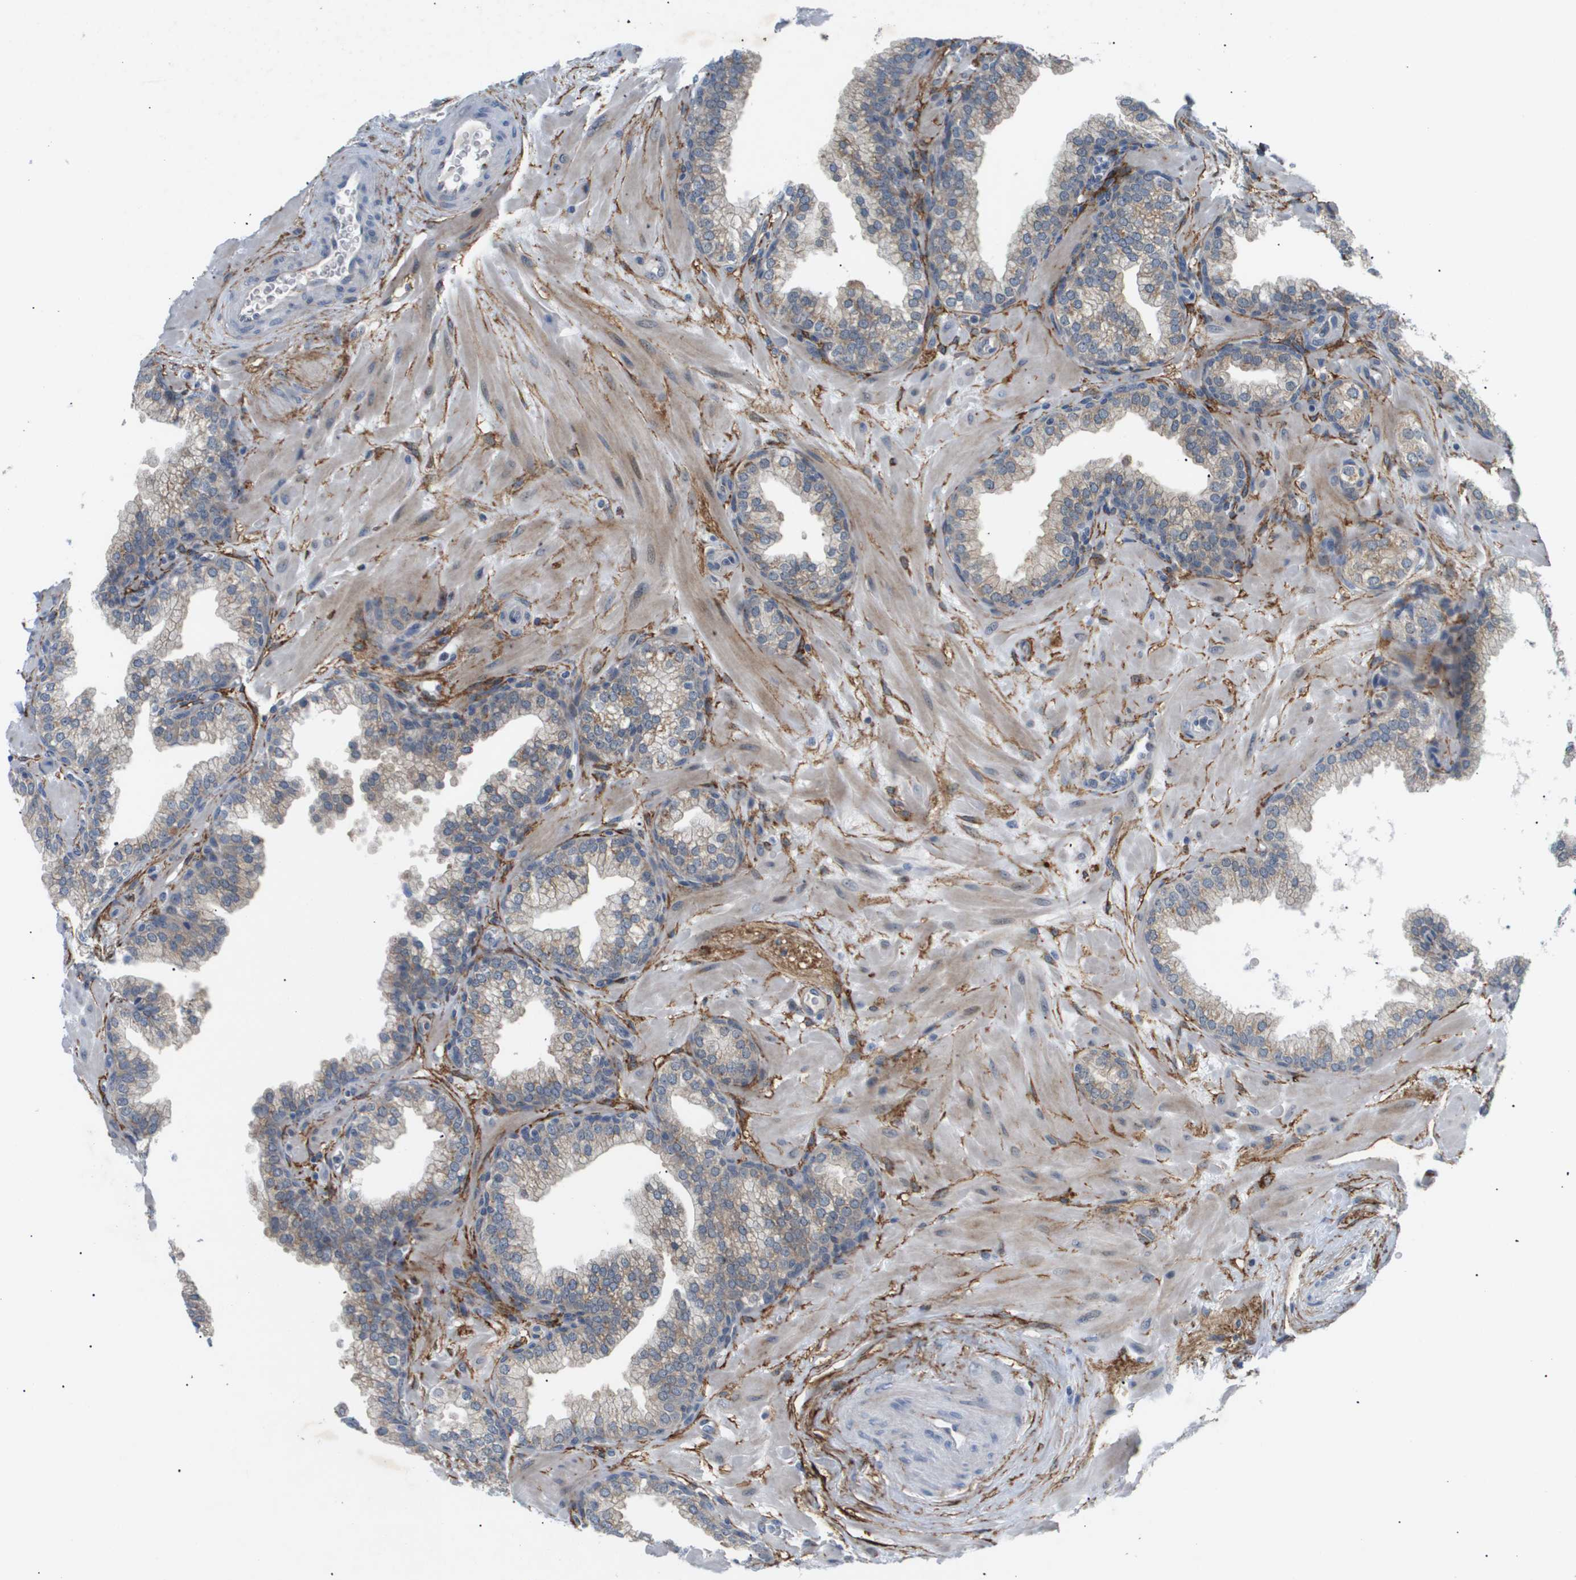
{"staining": {"intensity": "weak", "quantity": "25%-75%", "location": "cytoplasmic/membranous"}, "tissue": "prostate", "cell_type": "Glandular cells", "image_type": "normal", "snomed": [{"axis": "morphology", "description": "Normal tissue, NOS"}, {"axis": "morphology", "description": "Urothelial carcinoma, Low grade"}, {"axis": "topography", "description": "Urinary bladder"}, {"axis": "topography", "description": "Prostate"}], "caption": "This micrograph demonstrates IHC staining of unremarkable prostate, with low weak cytoplasmic/membranous expression in approximately 25%-75% of glandular cells.", "gene": "OTUD5", "patient": {"sex": "male", "age": 60}}